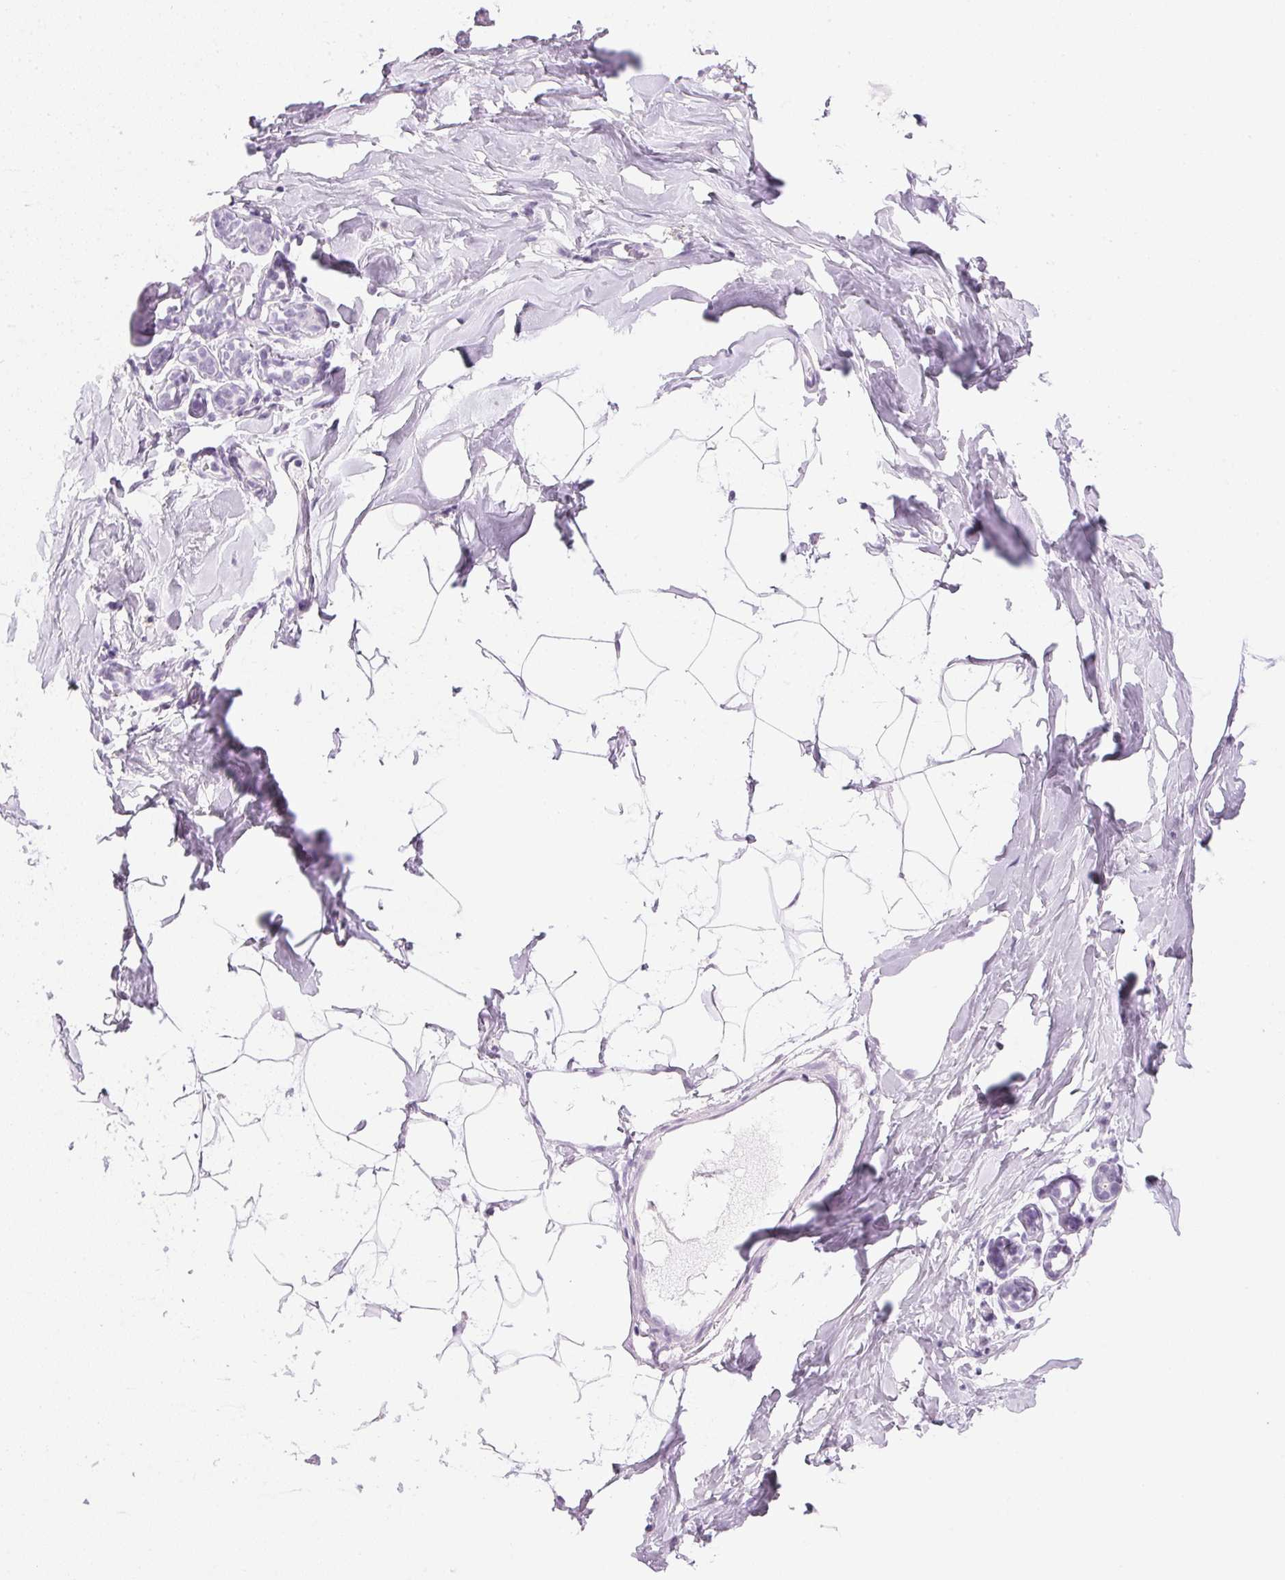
{"staining": {"intensity": "negative", "quantity": "none", "location": "none"}, "tissue": "breast", "cell_type": "Adipocytes", "image_type": "normal", "snomed": [{"axis": "morphology", "description": "Normal tissue, NOS"}, {"axis": "topography", "description": "Breast"}], "caption": "This is an immunohistochemistry photomicrograph of normal human breast. There is no positivity in adipocytes.", "gene": "IGFBP1", "patient": {"sex": "female", "age": 32}}